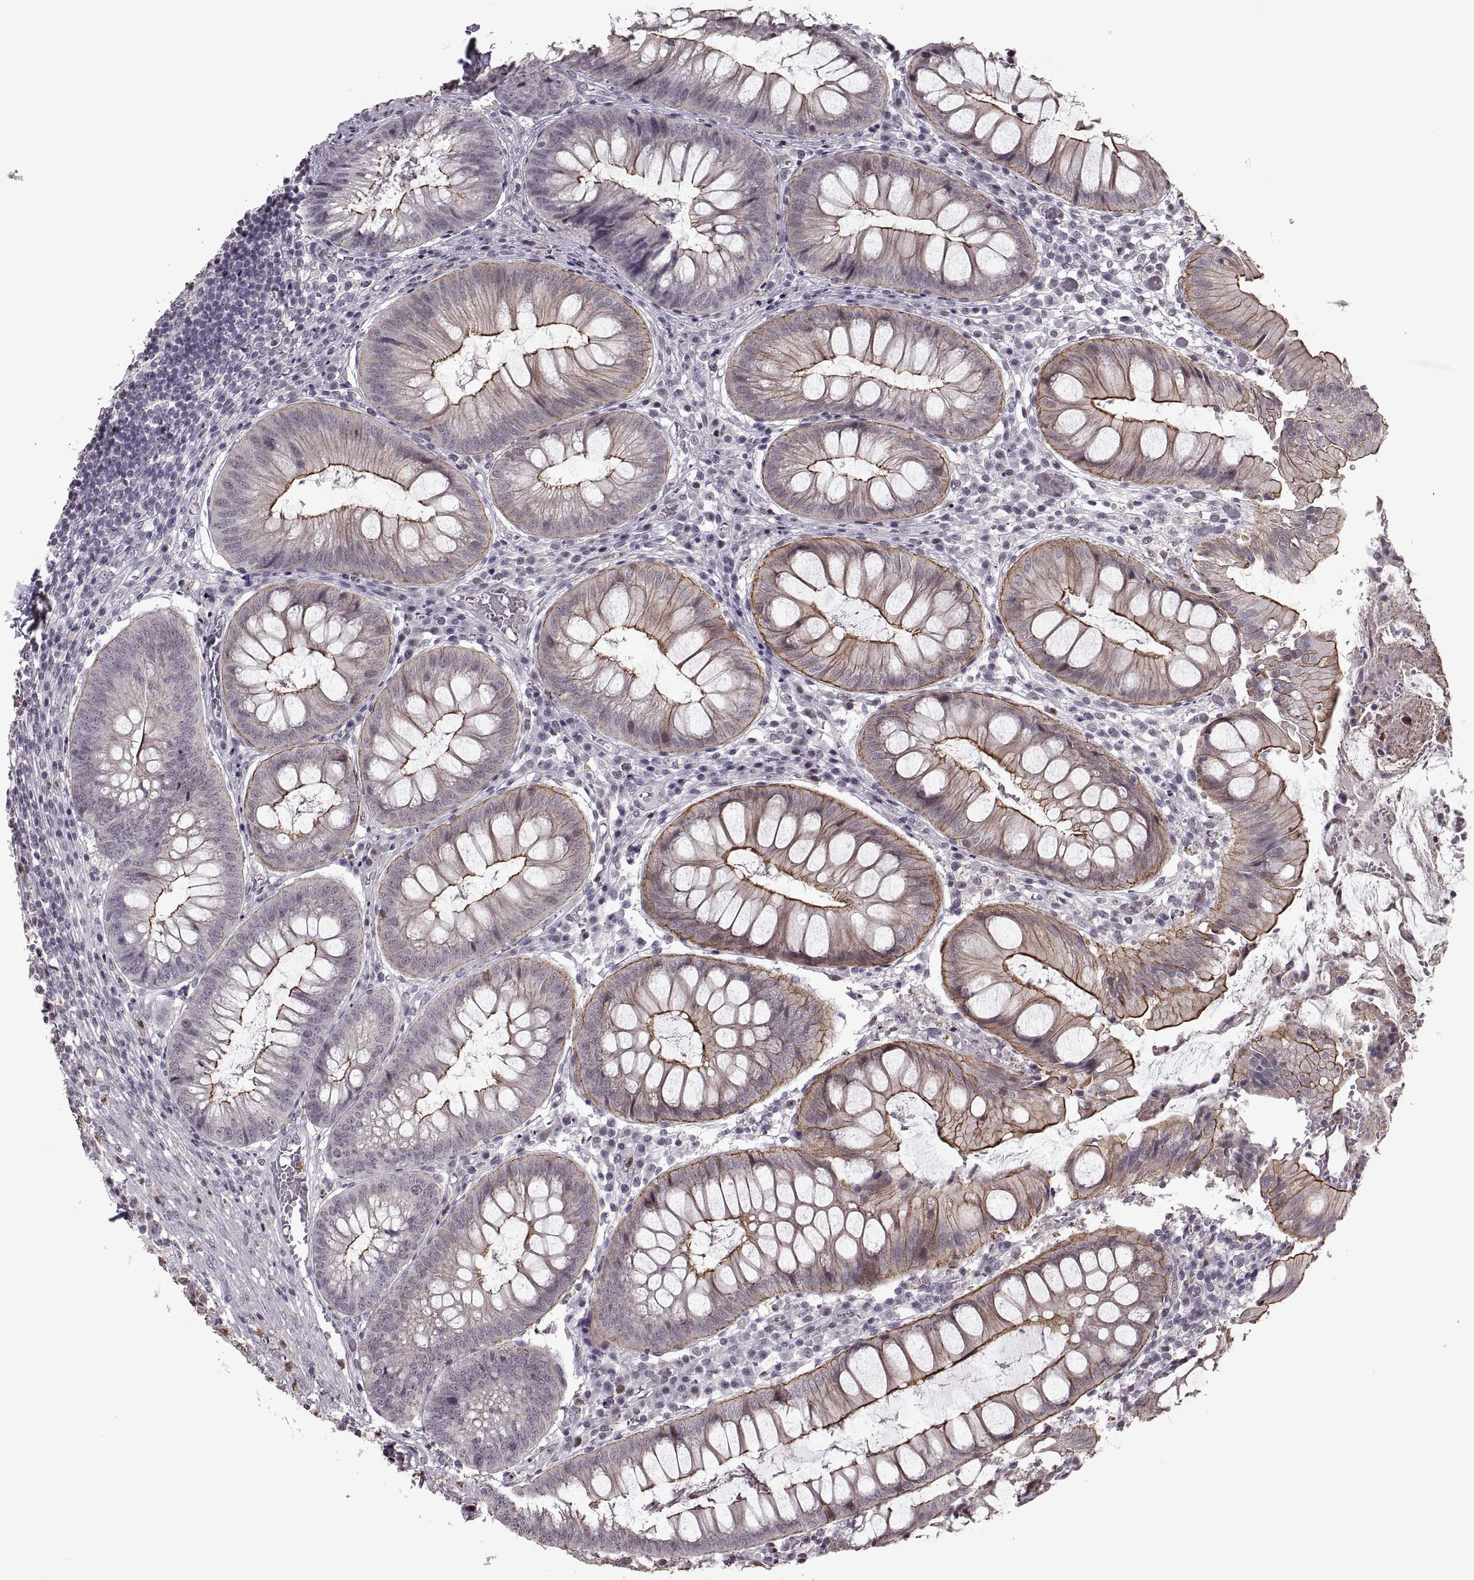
{"staining": {"intensity": "moderate", "quantity": ">75%", "location": "cytoplasmic/membranous"}, "tissue": "appendix", "cell_type": "Glandular cells", "image_type": "normal", "snomed": [{"axis": "morphology", "description": "Normal tissue, NOS"}, {"axis": "morphology", "description": "Inflammation, NOS"}, {"axis": "topography", "description": "Appendix"}], "caption": "Human appendix stained with a brown dye reveals moderate cytoplasmic/membranous positive staining in approximately >75% of glandular cells.", "gene": "PALS1", "patient": {"sex": "male", "age": 16}}